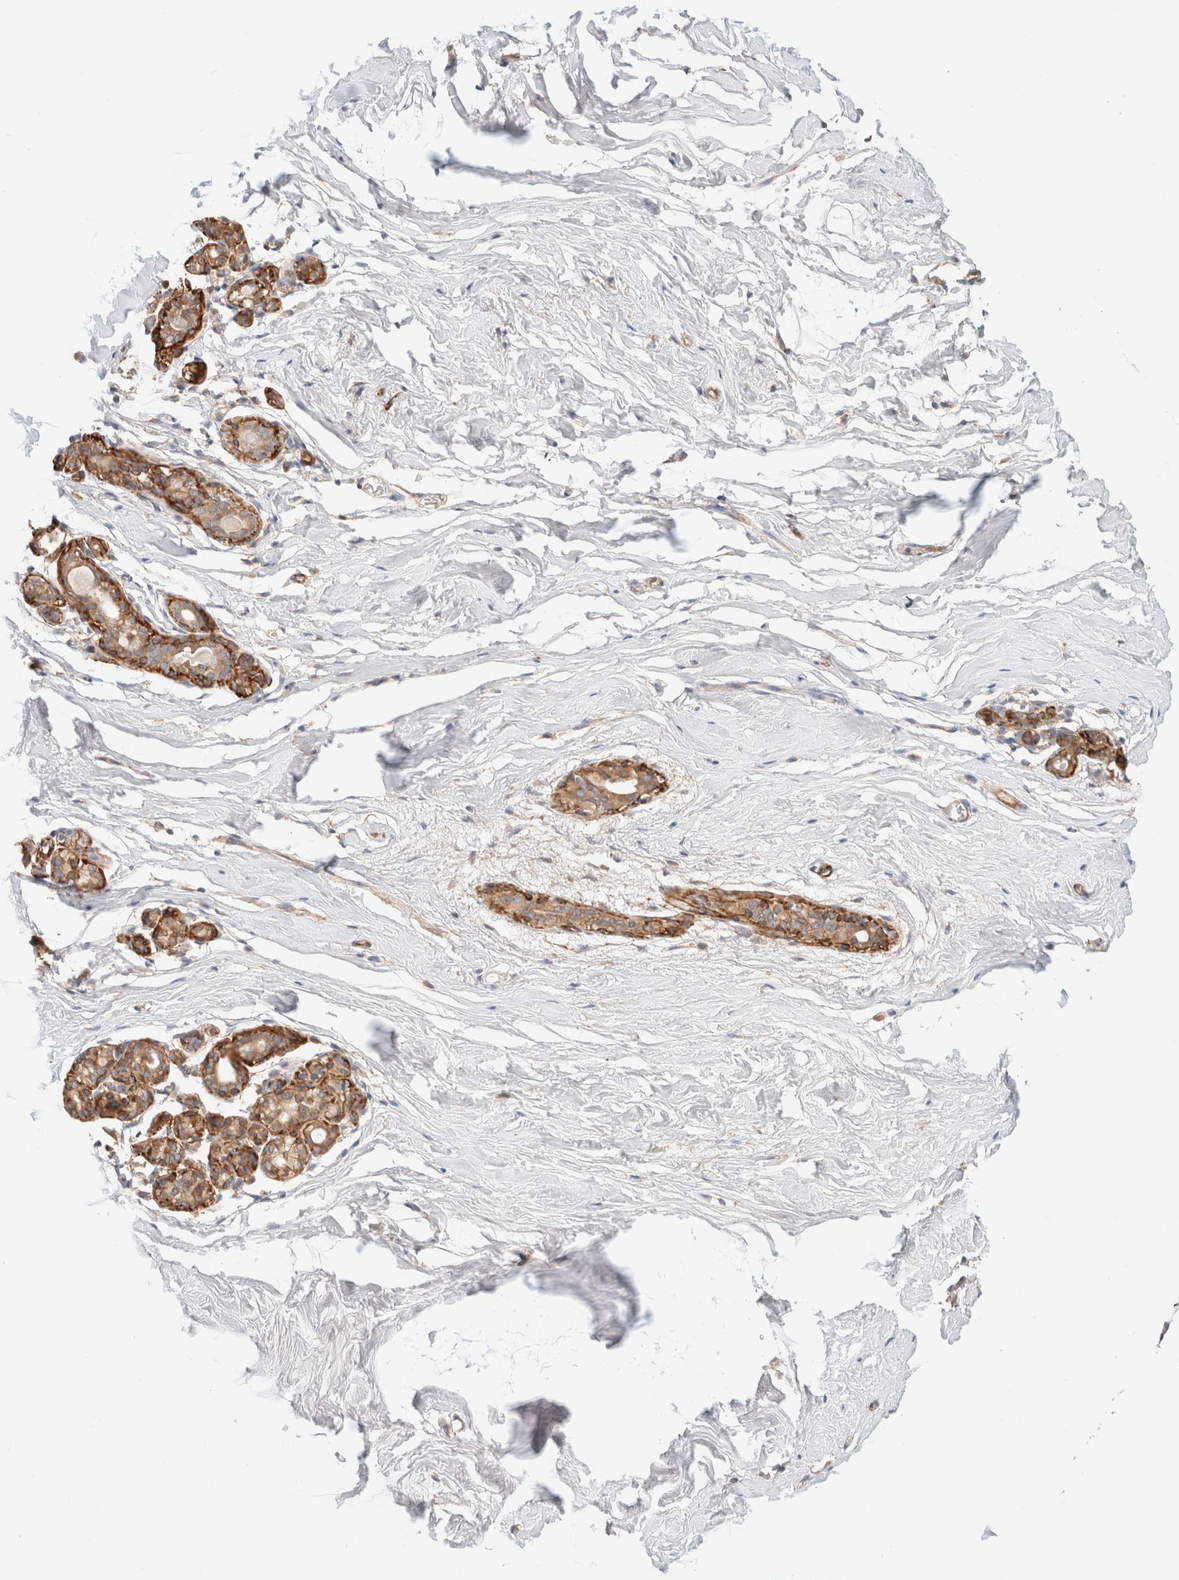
{"staining": {"intensity": "negative", "quantity": "none", "location": "none"}, "tissue": "breast", "cell_type": "Adipocytes", "image_type": "normal", "snomed": [{"axis": "morphology", "description": "Normal tissue, NOS"}, {"axis": "topography", "description": "Breast"}], "caption": "Unremarkable breast was stained to show a protein in brown. There is no significant expression in adipocytes. (Brightfield microscopy of DAB (3,3'-diaminobenzidine) IHC at high magnification).", "gene": "RRP15", "patient": {"sex": "female", "age": 62}}